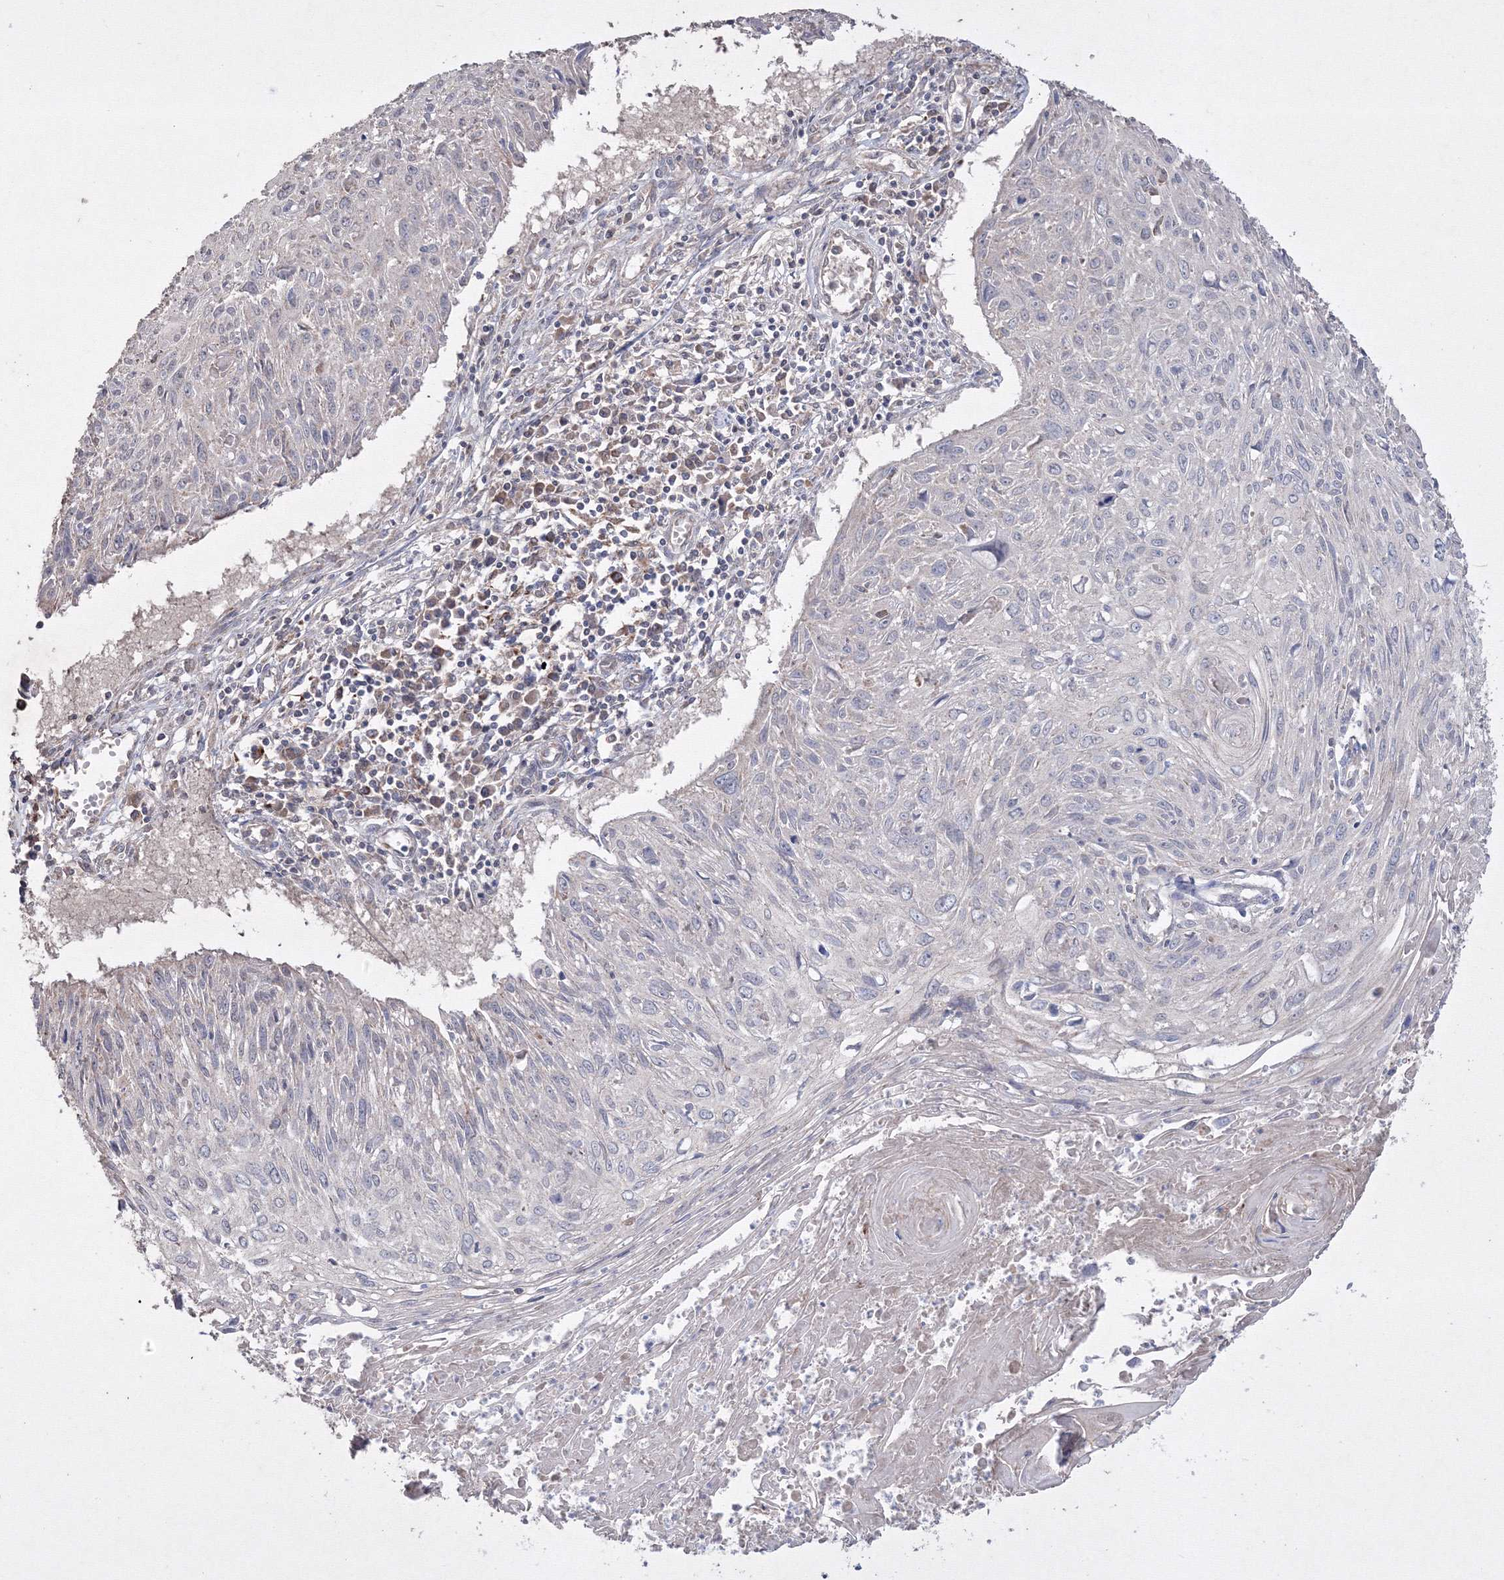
{"staining": {"intensity": "negative", "quantity": "none", "location": "none"}, "tissue": "cervical cancer", "cell_type": "Tumor cells", "image_type": "cancer", "snomed": [{"axis": "morphology", "description": "Squamous cell carcinoma, NOS"}, {"axis": "topography", "description": "Cervix"}], "caption": "An image of human squamous cell carcinoma (cervical) is negative for staining in tumor cells. The staining was performed using DAB (3,3'-diaminobenzidine) to visualize the protein expression in brown, while the nuclei were stained in blue with hematoxylin (Magnification: 20x).", "gene": "GRSF1", "patient": {"sex": "female", "age": 51}}